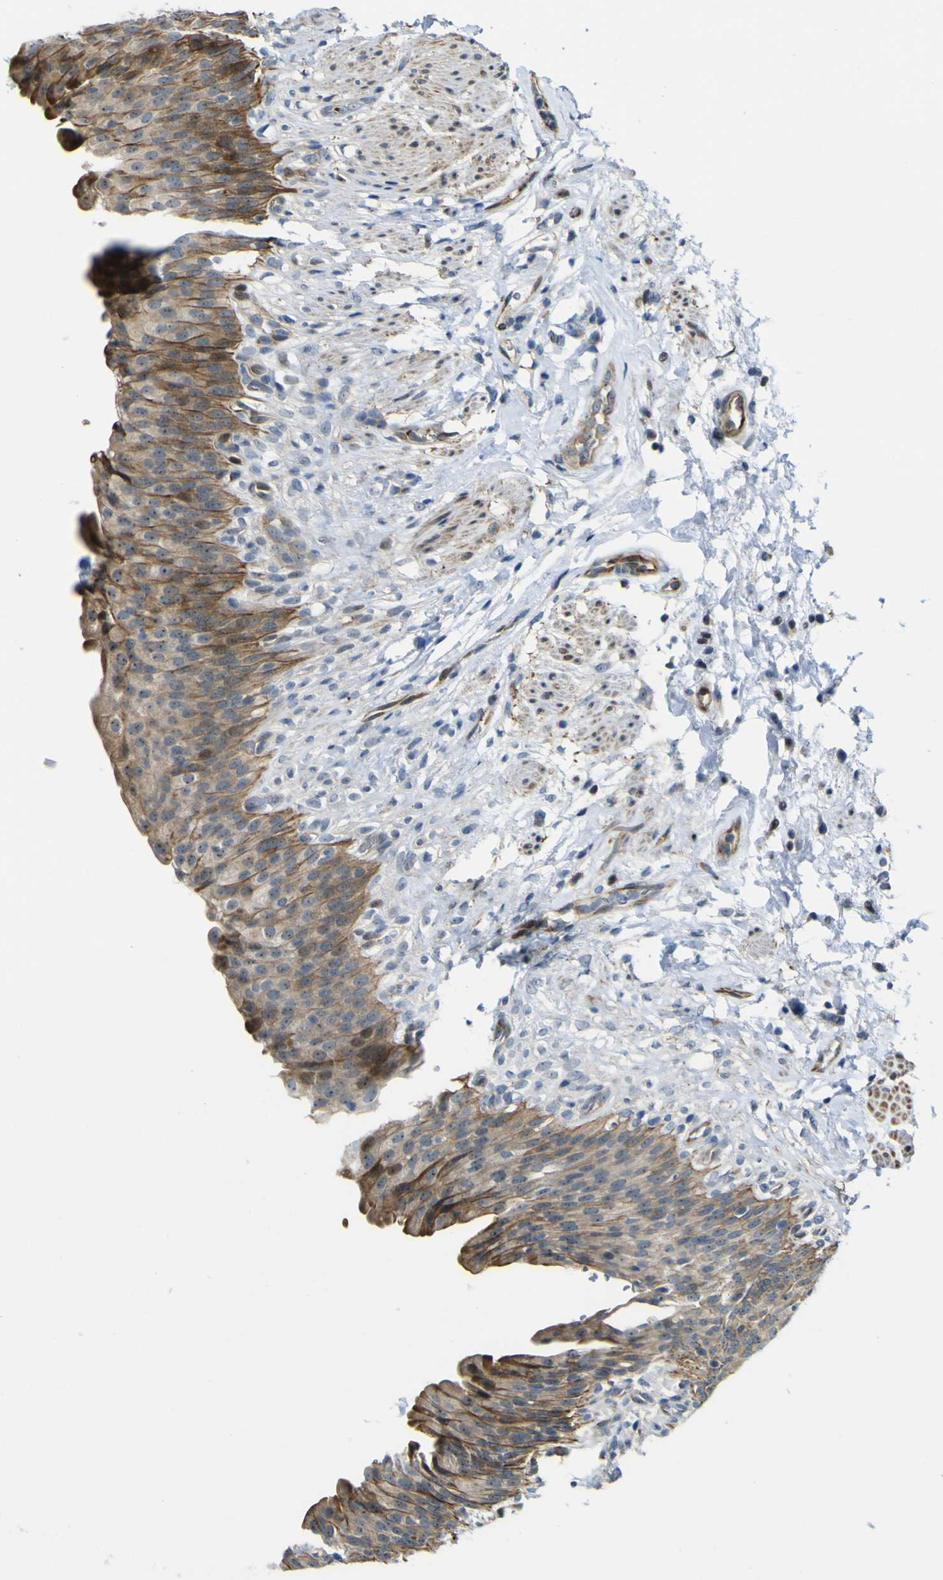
{"staining": {"intensity": "strong", "quantity": "25%-75%", "location": "cytoplasmic/membranous,nuclear"}, "tissue": "urinary bladder", "cell_type": "Urothelial cells", "image_type": "normal", "snomed": [{"axis": "morphology", "description": "Normal tissue, NOS"}, {"axis": "topography", "description": "Urinary bladder"}], "caption": "Immunohistochemistry of normal human urinary bladder shows high levels of strong cytoplasmic/membranous,nuclear expression in about 25%-75% of urothelial cells. (brown staining indicates protein expression, while blue staining denotes nuclei).", "gene": "KDM7A", "patient": {"sex": "female", "age": 79}}